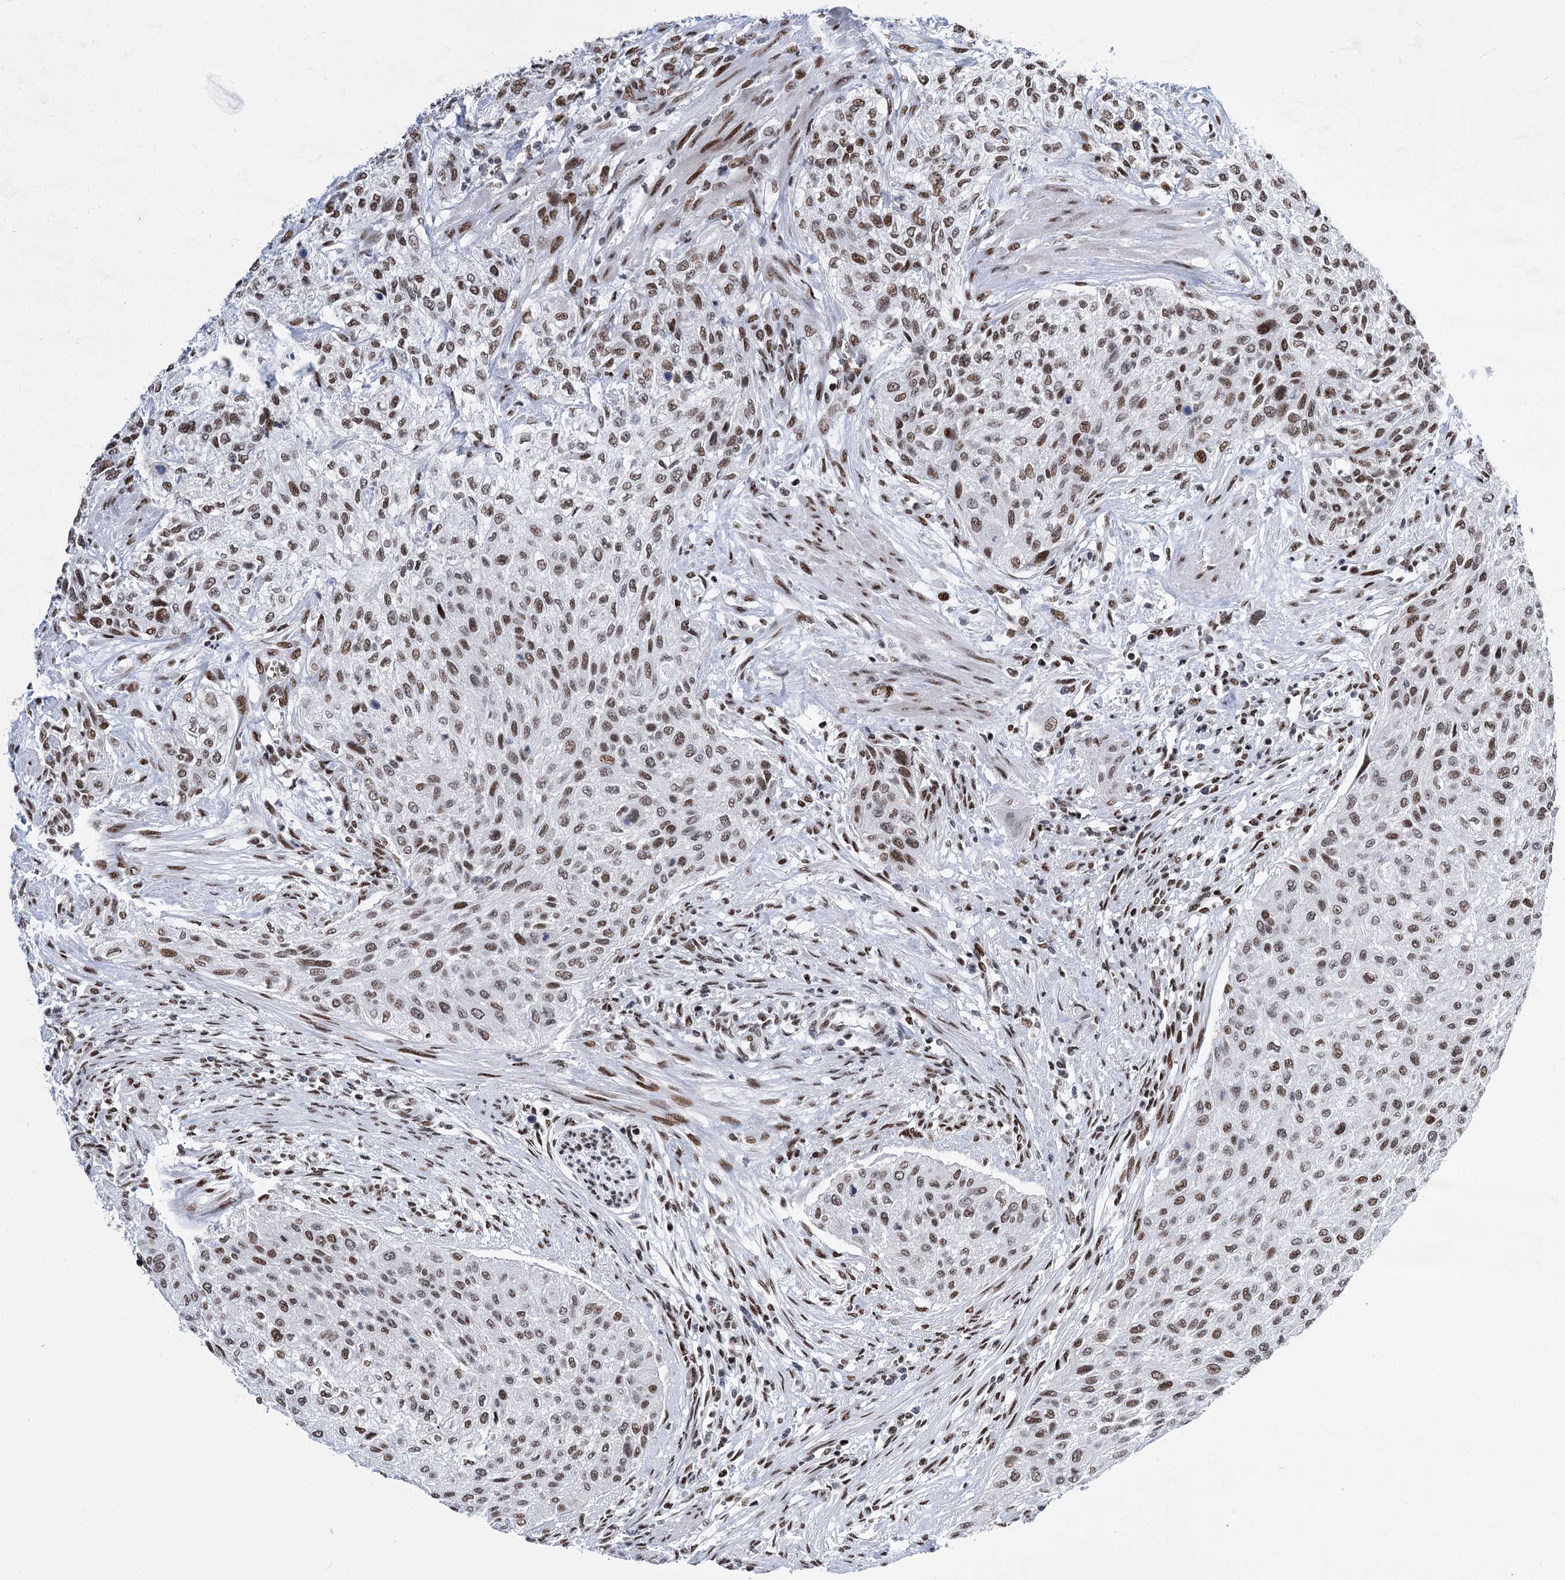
{"staining": {"intensity": "weak", "quantity": "25%-75%", "location": "nuclear"}, "tissue": "urothelial cancer", "cell_type": "Tumor cells", "image_type": "cancer", "snomed": [{"axis": "morphology", "description": "Urothelial carcinoma, High grade"}, {"axis": "topography", "description": "Urinary bladder"}], "caption": "Tumor cells show weak nuclear staining in about 25%-75% of cells in high-grade urothelial carcinoma. The staining is performed using DAB (3,3'-diaminobenzidine) brown chromogen to label protein expression. The nuclei are counter-stained blue using hematoxylin.", "gene": "POU4F3", "patient": {"sex": "male", "age": 35}}